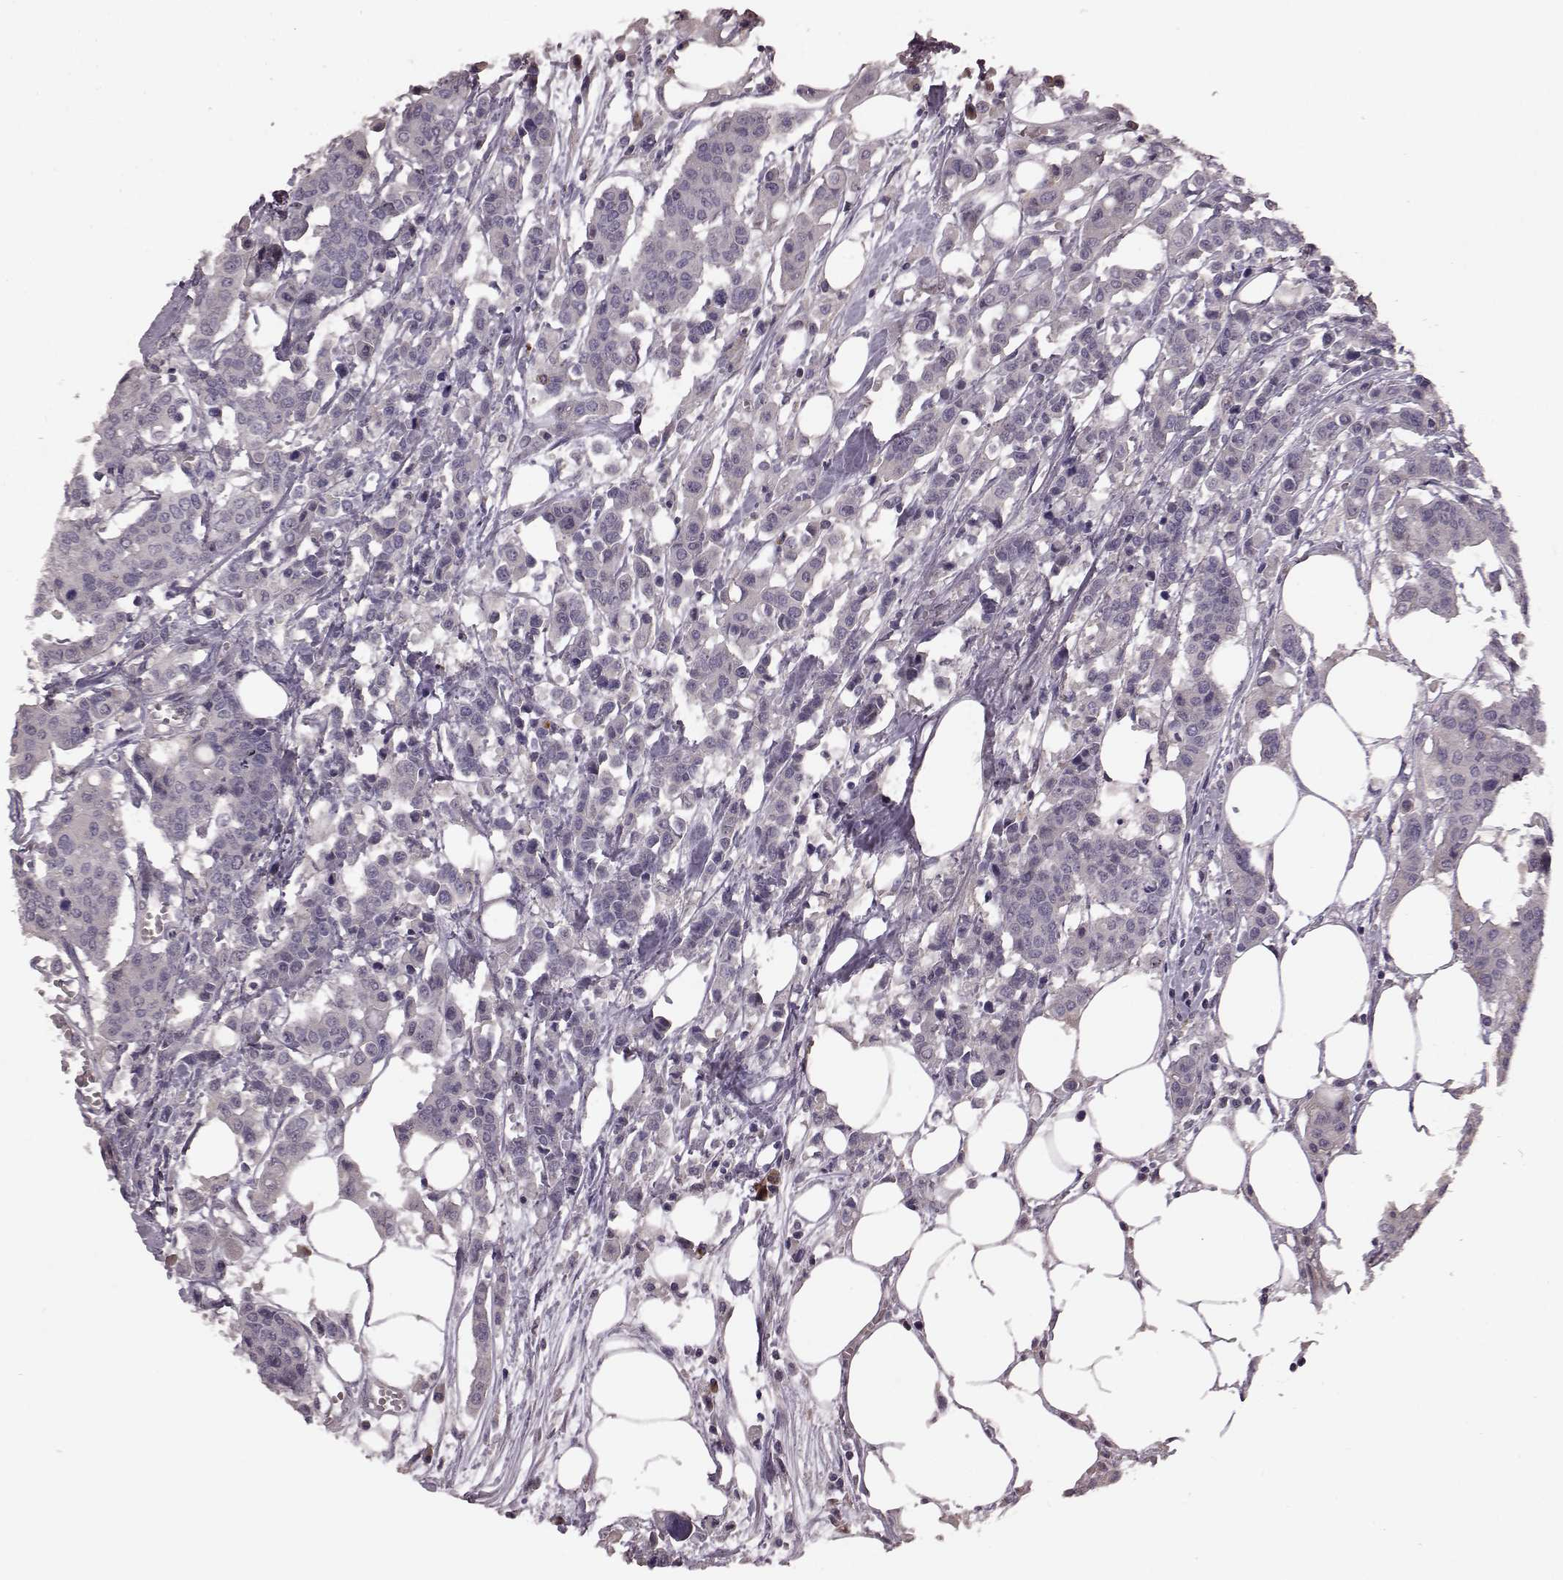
{"staining": {"intensity": "negative", "quantity": "none", "location": "none"}, "tissue": "carcinoid", "cell_type": "Tumor cells", "image_type": "cancer", "snomed": [{"axis": "morphology", "description": "Carcinoid, malignant, NOS"}, {"axis": "topography", "description": "Colon"}], "caption": "Immunohistochemistry of human malignant carcinoid demonstrates no expression in tumor cells.", "gene": "SLC52A3", "patient": {"sex": "male", "age": 81}}